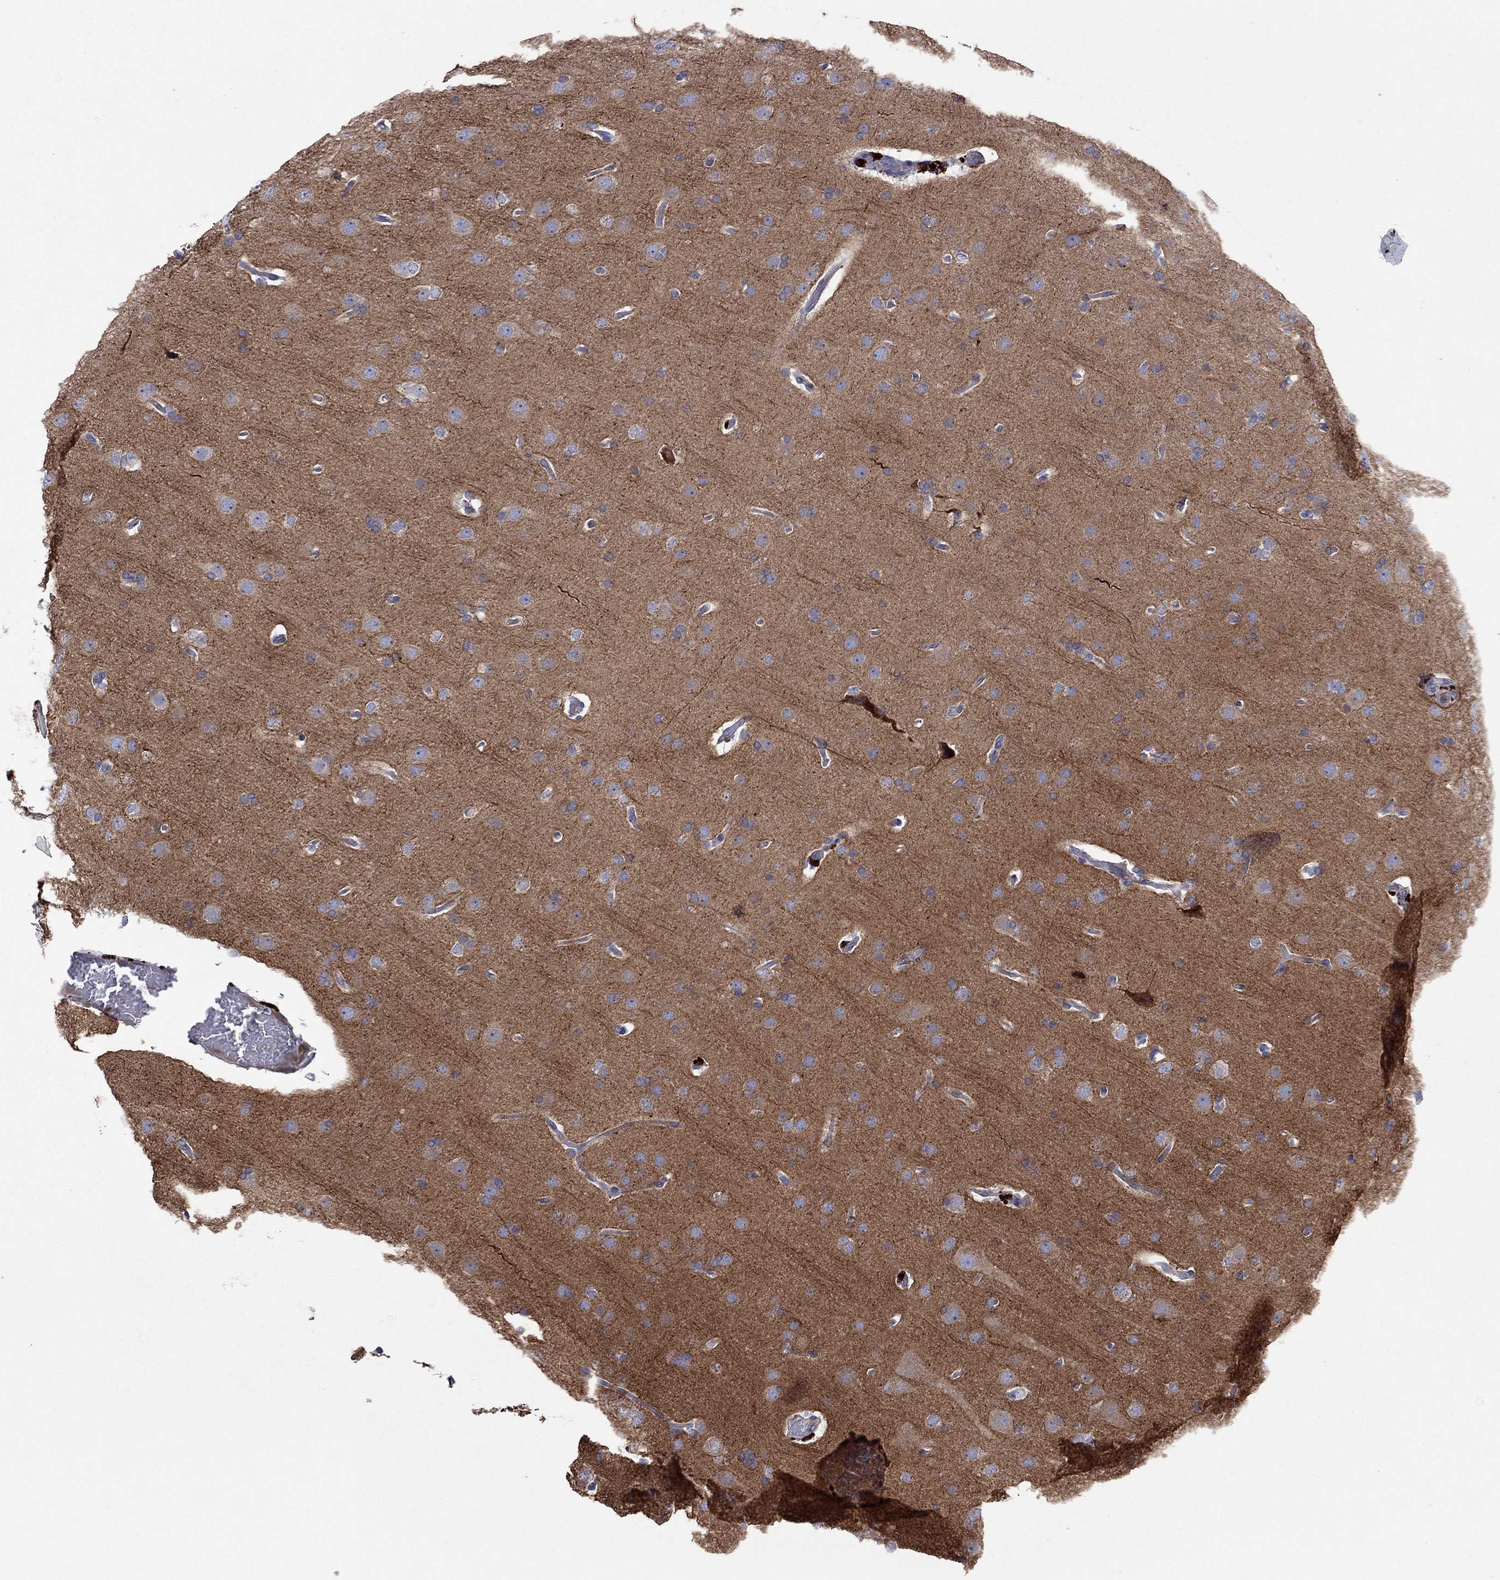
{"staining": {"intensity": "negative", "quantity": "none", "location": "none"}, "tissue": "glioma", "cell_type": "Tumor cells", "image_type": "cancer", "snomed": [{"axis": "morphology", "description": "Glioma, malignant, Low grade"}, {"axis": "topography", "description": "Brain"}], "caption": "Immunohistochemical staining of human glioma exhibits no significant expression in tumor cells. The staining is performed using DAB (3,3'-diaminobenzidine) brown chromogen with nuclei counter-stained in using hematoxylin.", "gene": "PLCL2", "patient": {"sex": "male", "age": 41}}